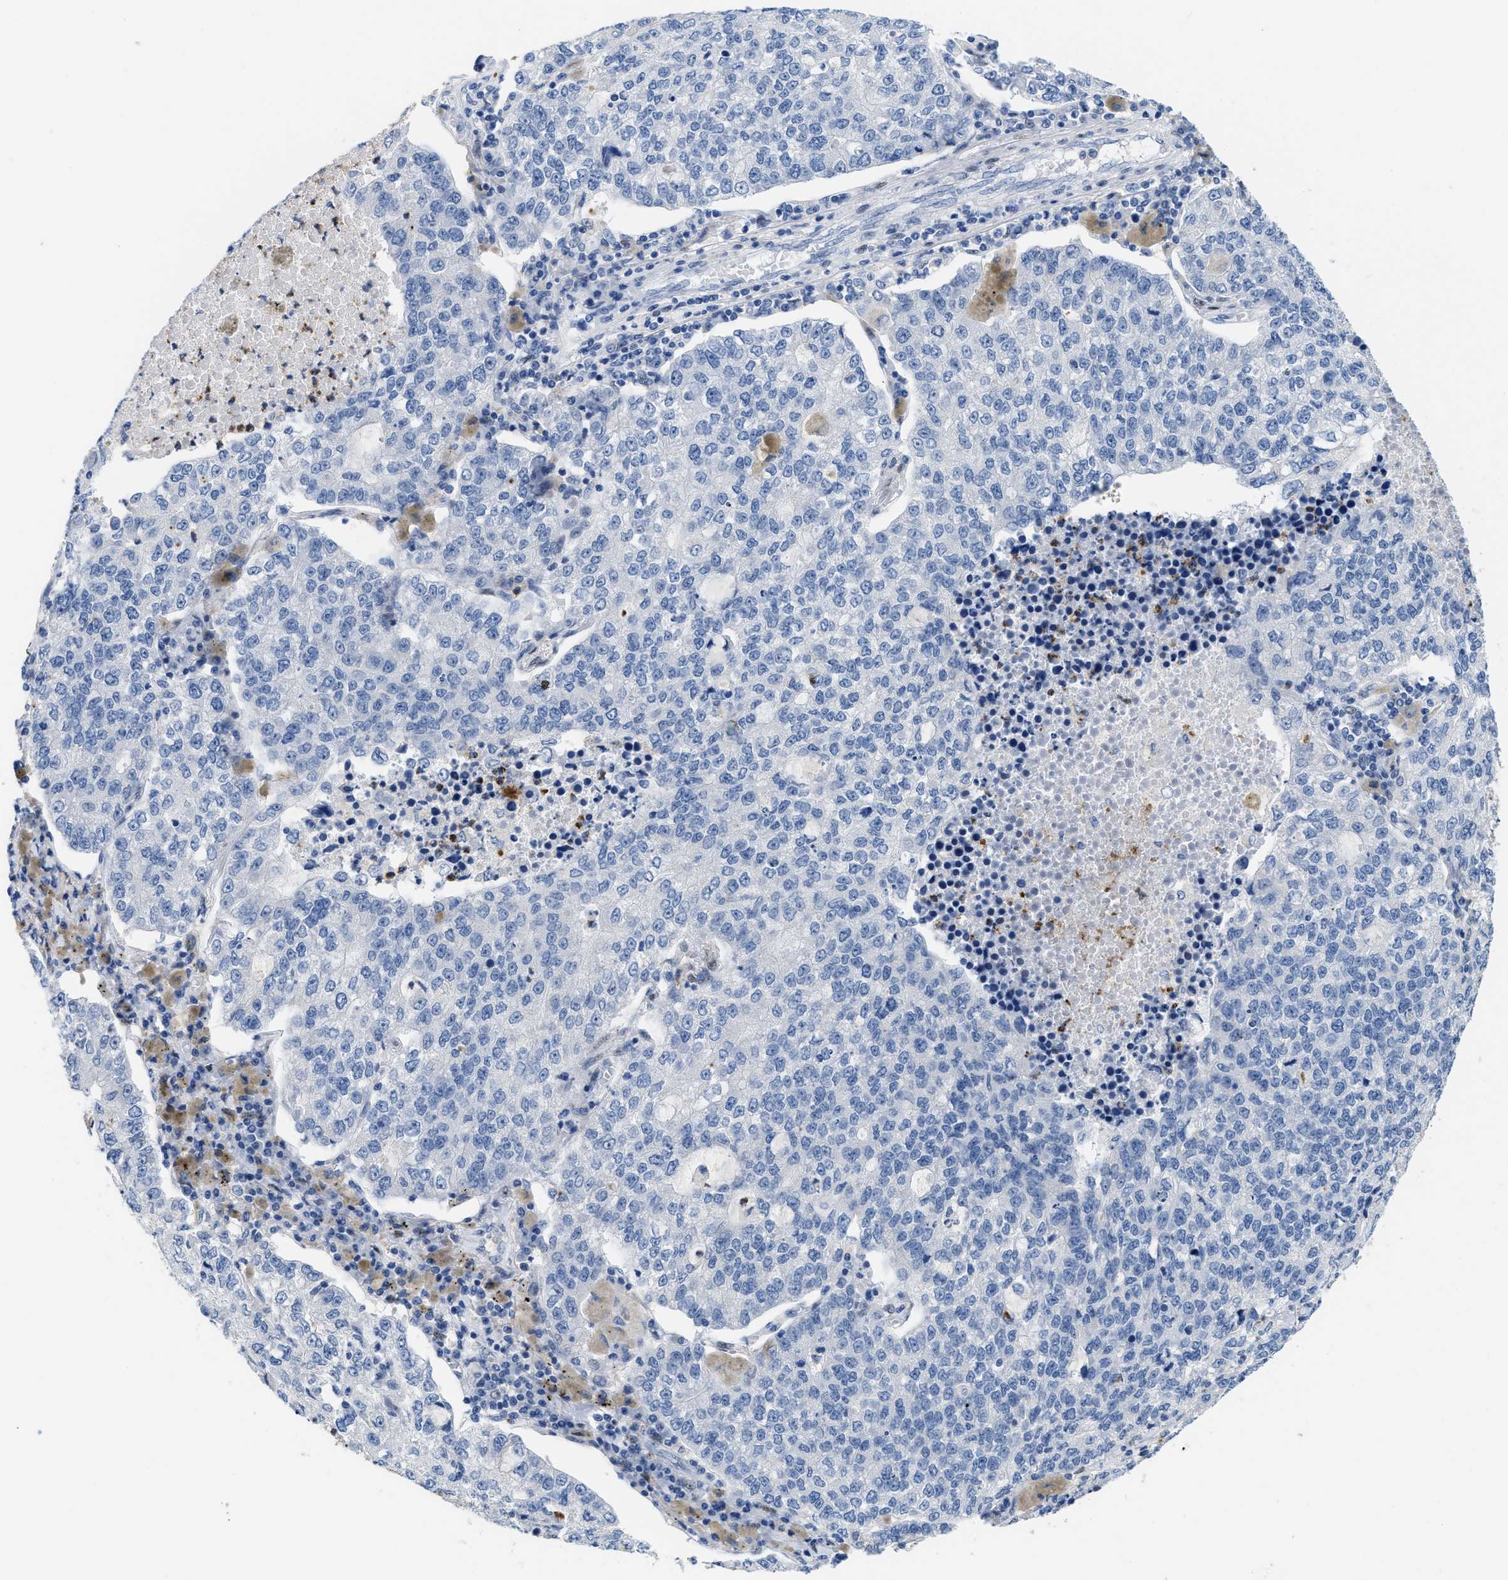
{"staining": {"intensity": "negative", "quantity": "none", "location": "none"}, "tissue": "lung cancer", "cell_type": "Tumor cells", "image_type": "cancer", "snomed": [{"axis": "morphology", "description": "Adenocarcinoma, NOS"}, {"axis": "topography", "description": "Lung"}], "caption": "IHC micrograph of lung cancer stained for a protein (brown), which demonstrates no expression in tumor cells.", "gene": "NFIX", "patient": {"sex": "male", "age": 49}}